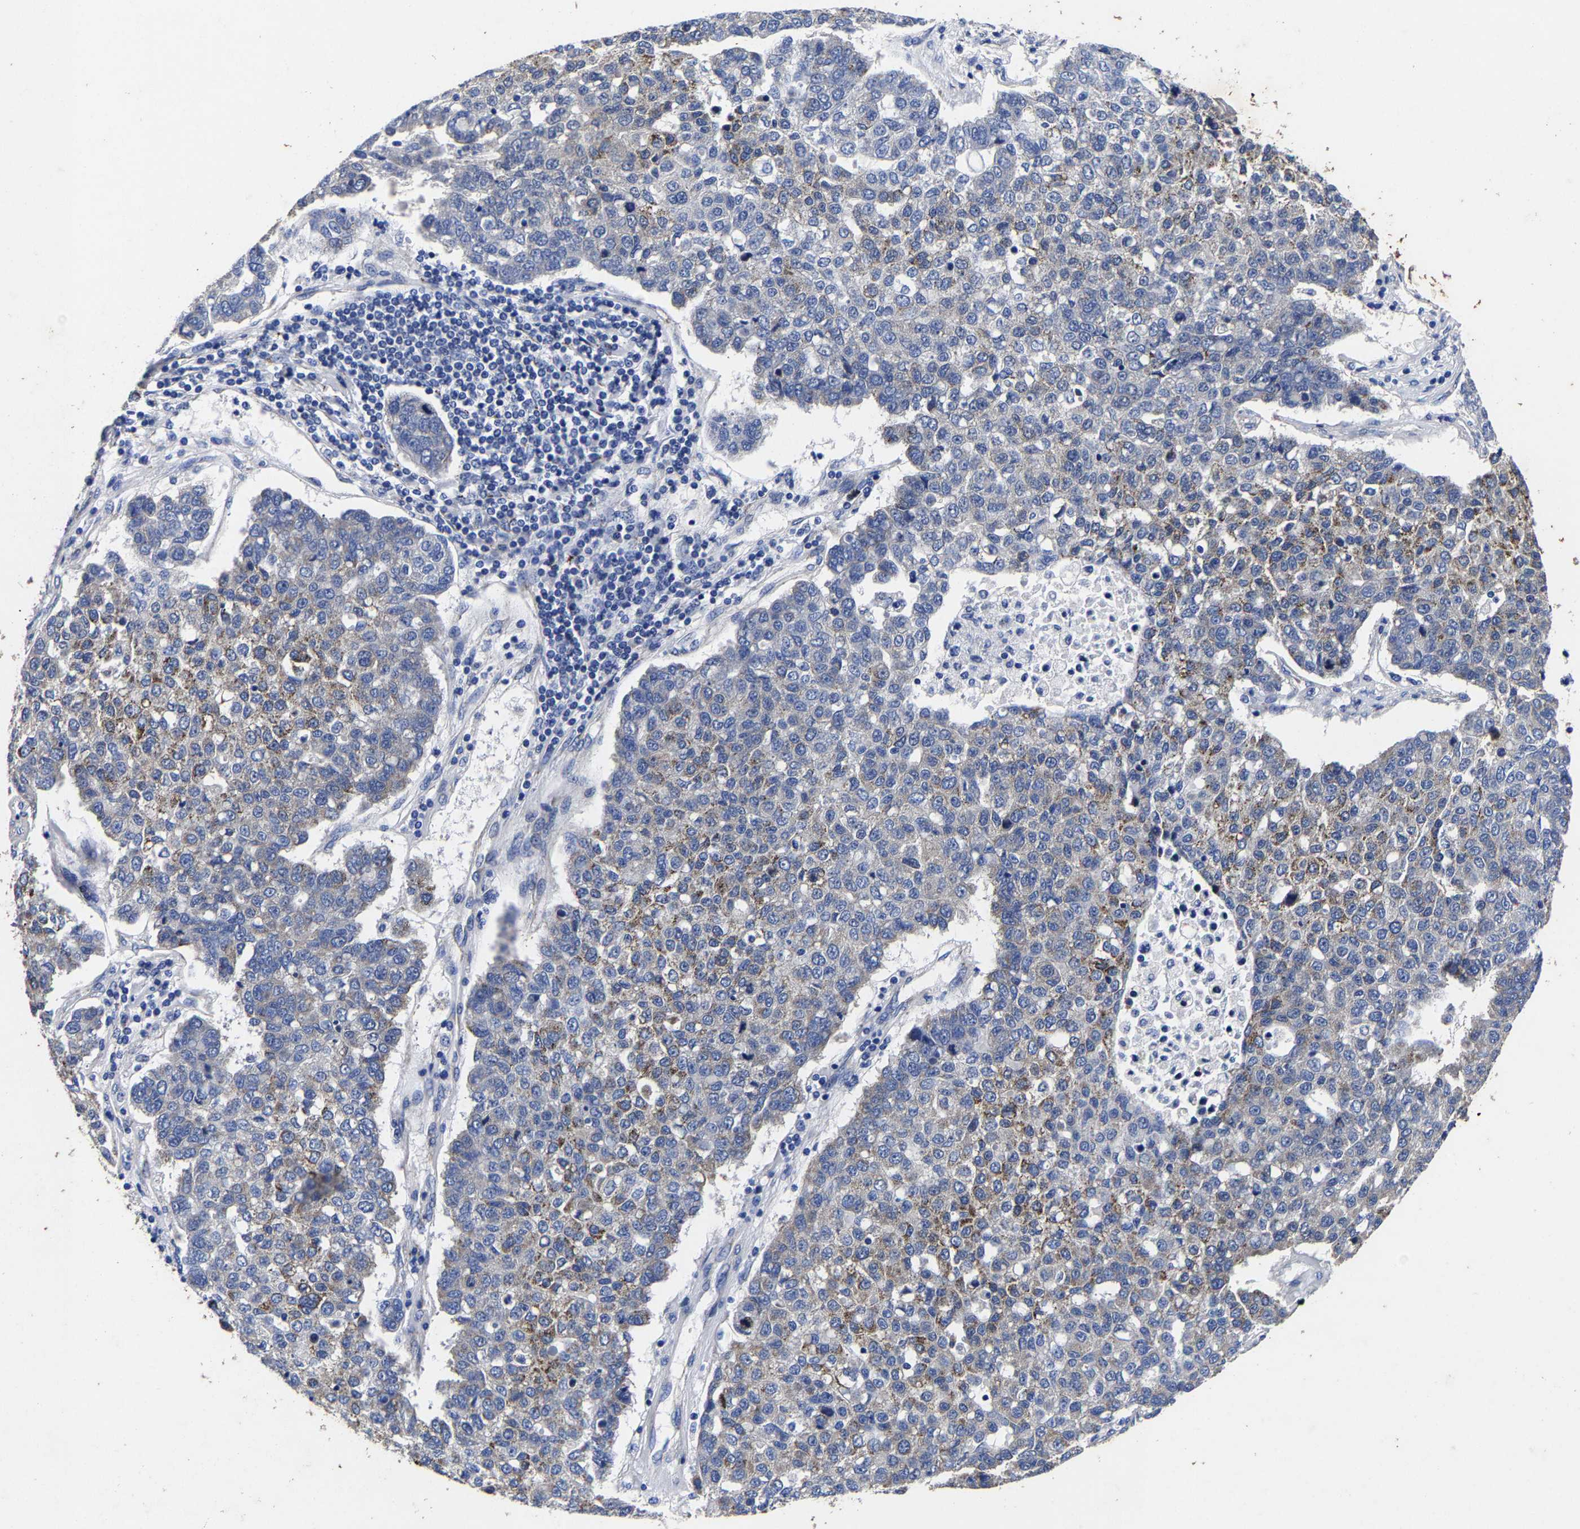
{"staining": {"intensity": "weak", "quantity": "25%-75%", "location": "cytoplasmic/membranous"}, "tissue": "pancreatic cancer", "cell_type": "Tumor cells", "image_type": "cancer", "snomed": [{"axis": "morphology", "description": "Adenocarcinoma, NOS"}, {"axis": "topography", "description": "Pancreas"}], "caption": "Protein expression analysis of human pancreatic adenocarcinoma reveals weak cytoplasmic/membranous staining in approximately 25%-75% of tumor cells.", "gene": "AASS", "patient": {"sex": "female", "age": 61}}